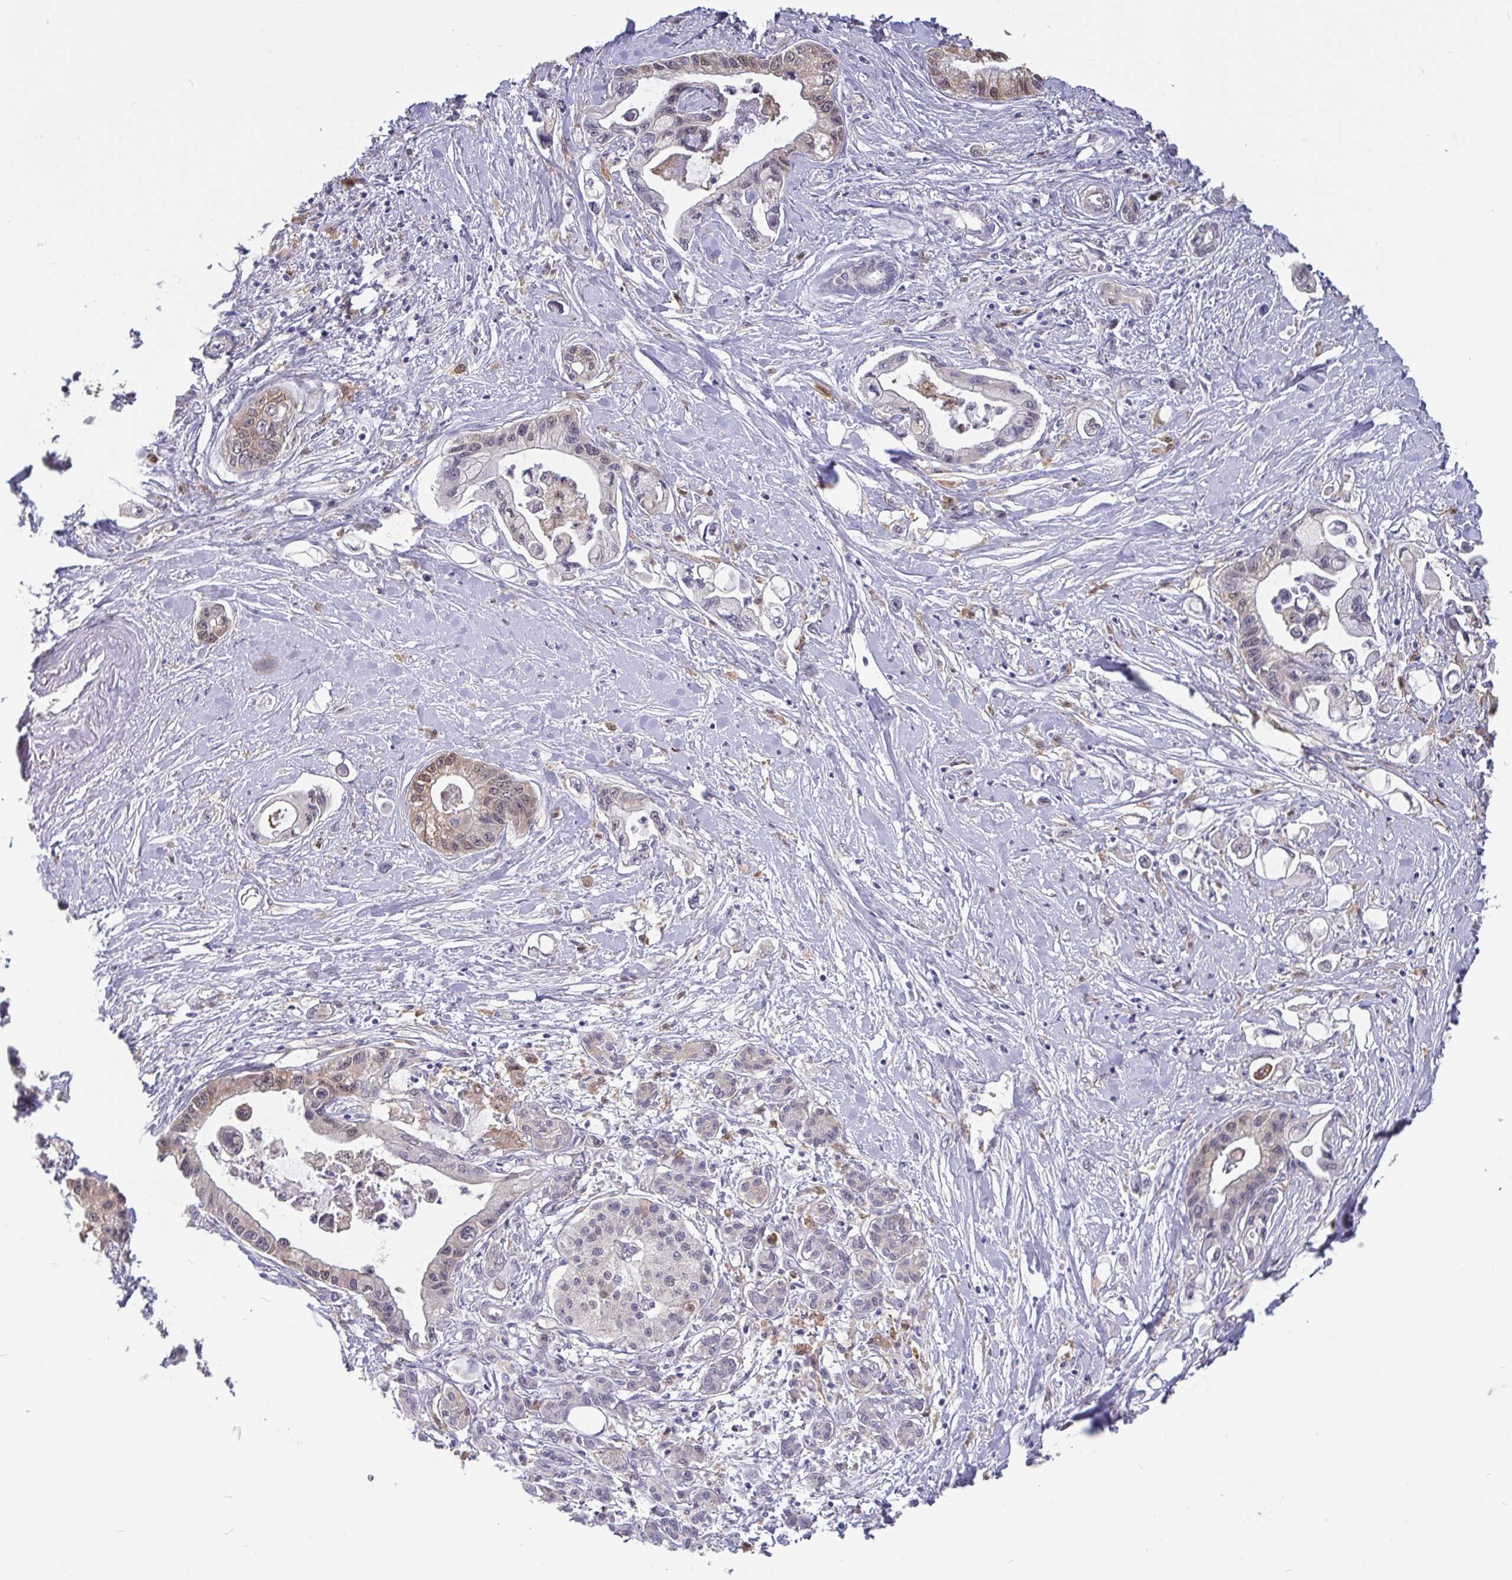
{"staining": {"intensity": "weak", "quantity": "<25%", "location": "nuclear"}, "tissue": "pancreatic cancer", "cell_type": "Tumor cells", "image_type": "cancer", "snomed": [{"axis": "morphology", "description": "Adenocarcinoma, NOS"}, {"axis": "topography", "description": "Pancreas"}], "caption": "Immunohistochemistry of human pancreatic cancer (adenocarcinoma) displays no positivity in tumor cells.", "gene": "IDH1", "patient": {"sex": "male", "age": 61}}